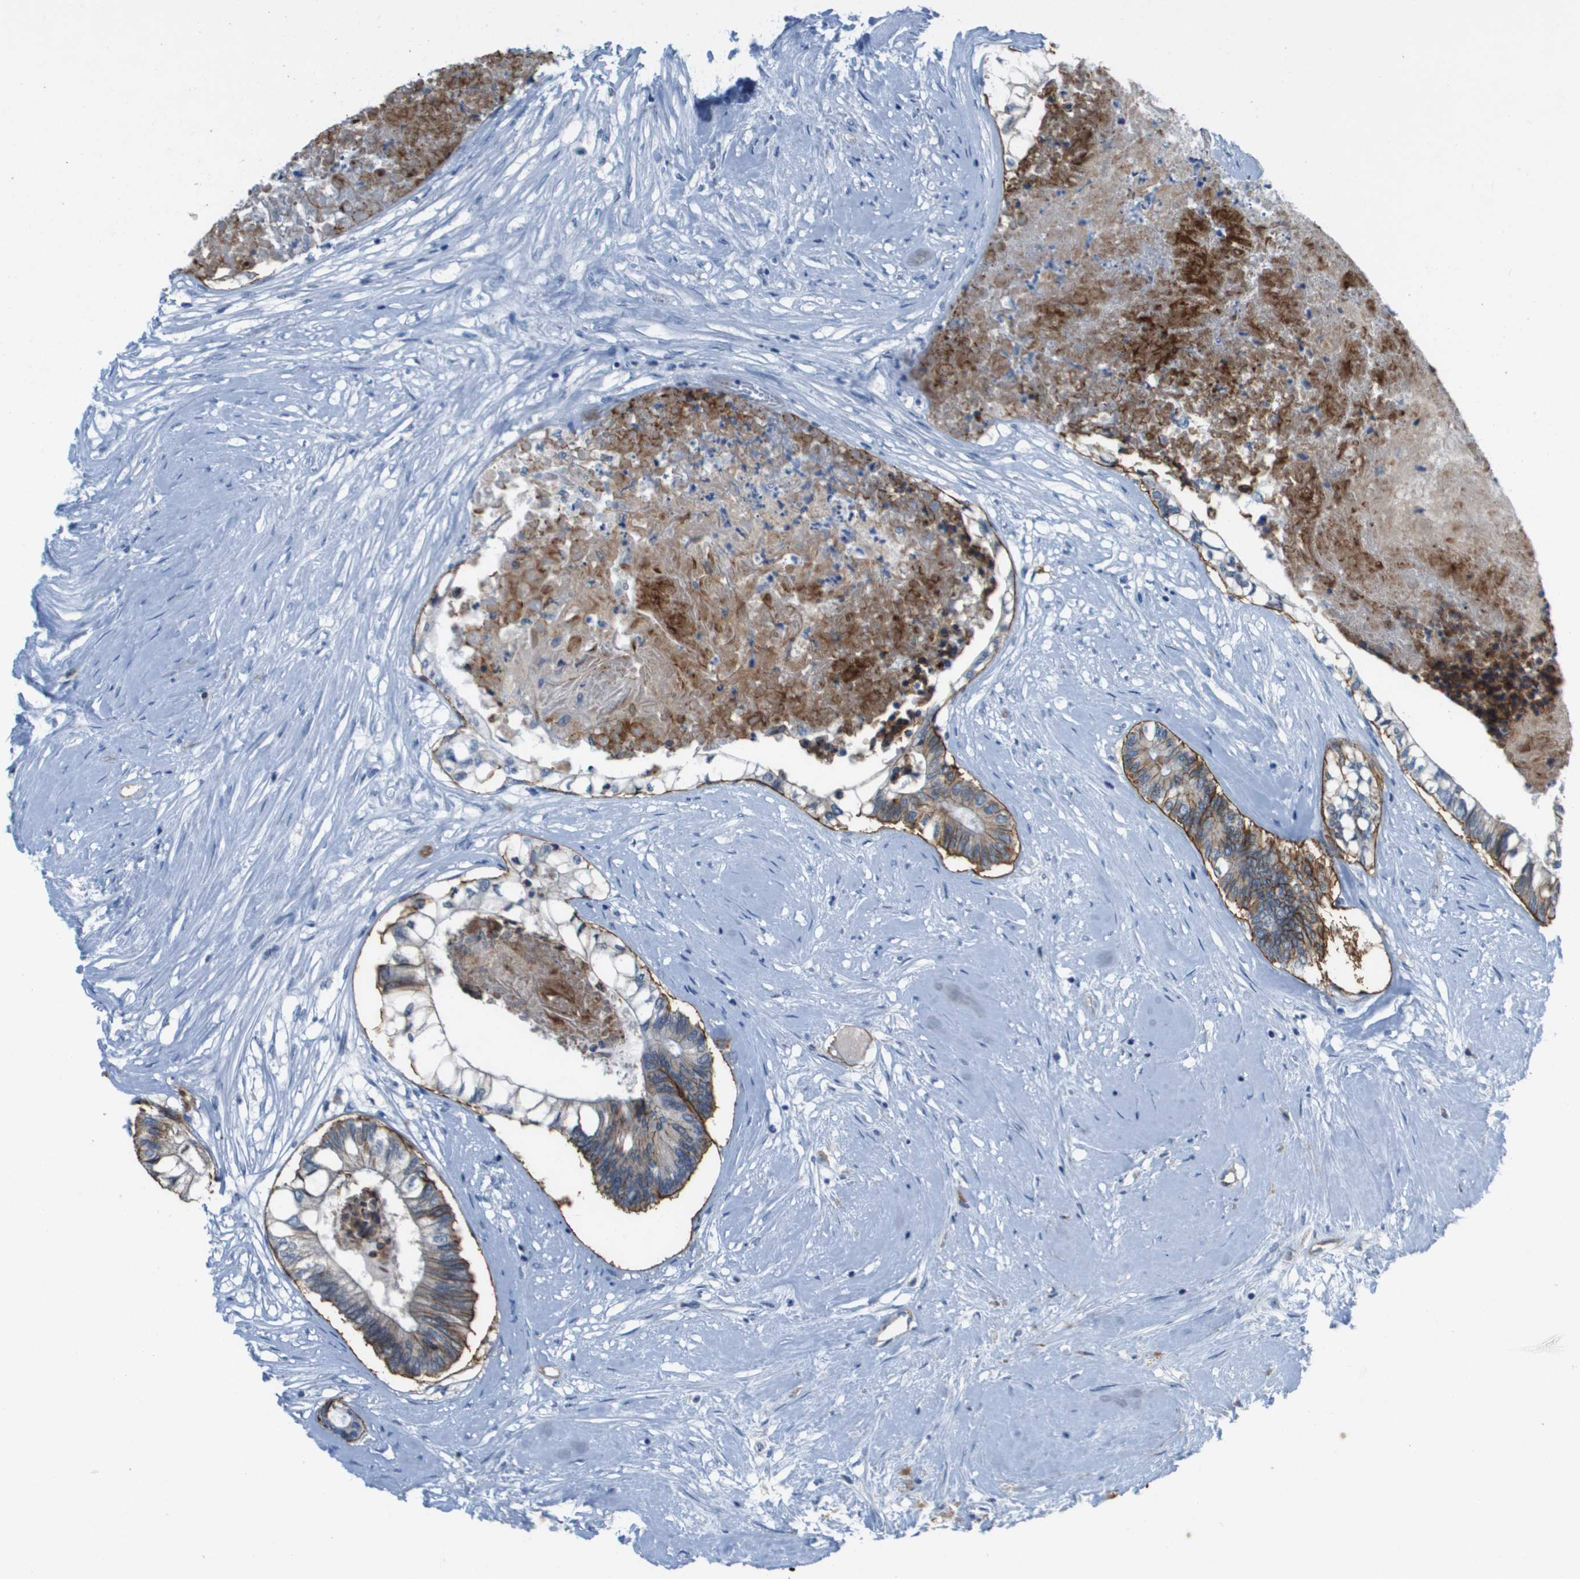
{"staining": {"intensity": "moderate", "quantity": ">75%", "location": "cytoplasmic/membranous"}, "tissue": "colorectal cancer", "cell_type": "Tumor cells", "image_type": "cancer", "snomed": [{"axis": "morphology", "description": "Adenocarcinoma, NOS"}, {"axis": "topography", "description": "Rectum"}], "caption": "Approximately >75% of tumor cells in human adenocarcinoma (colorectal) exhibit moderate cytoplasmic/membranous protein positivity as visualized by brown immunohistochemical staining.", "gene": "ITGA6", "patient": {"sex": "male", "age": 63}}